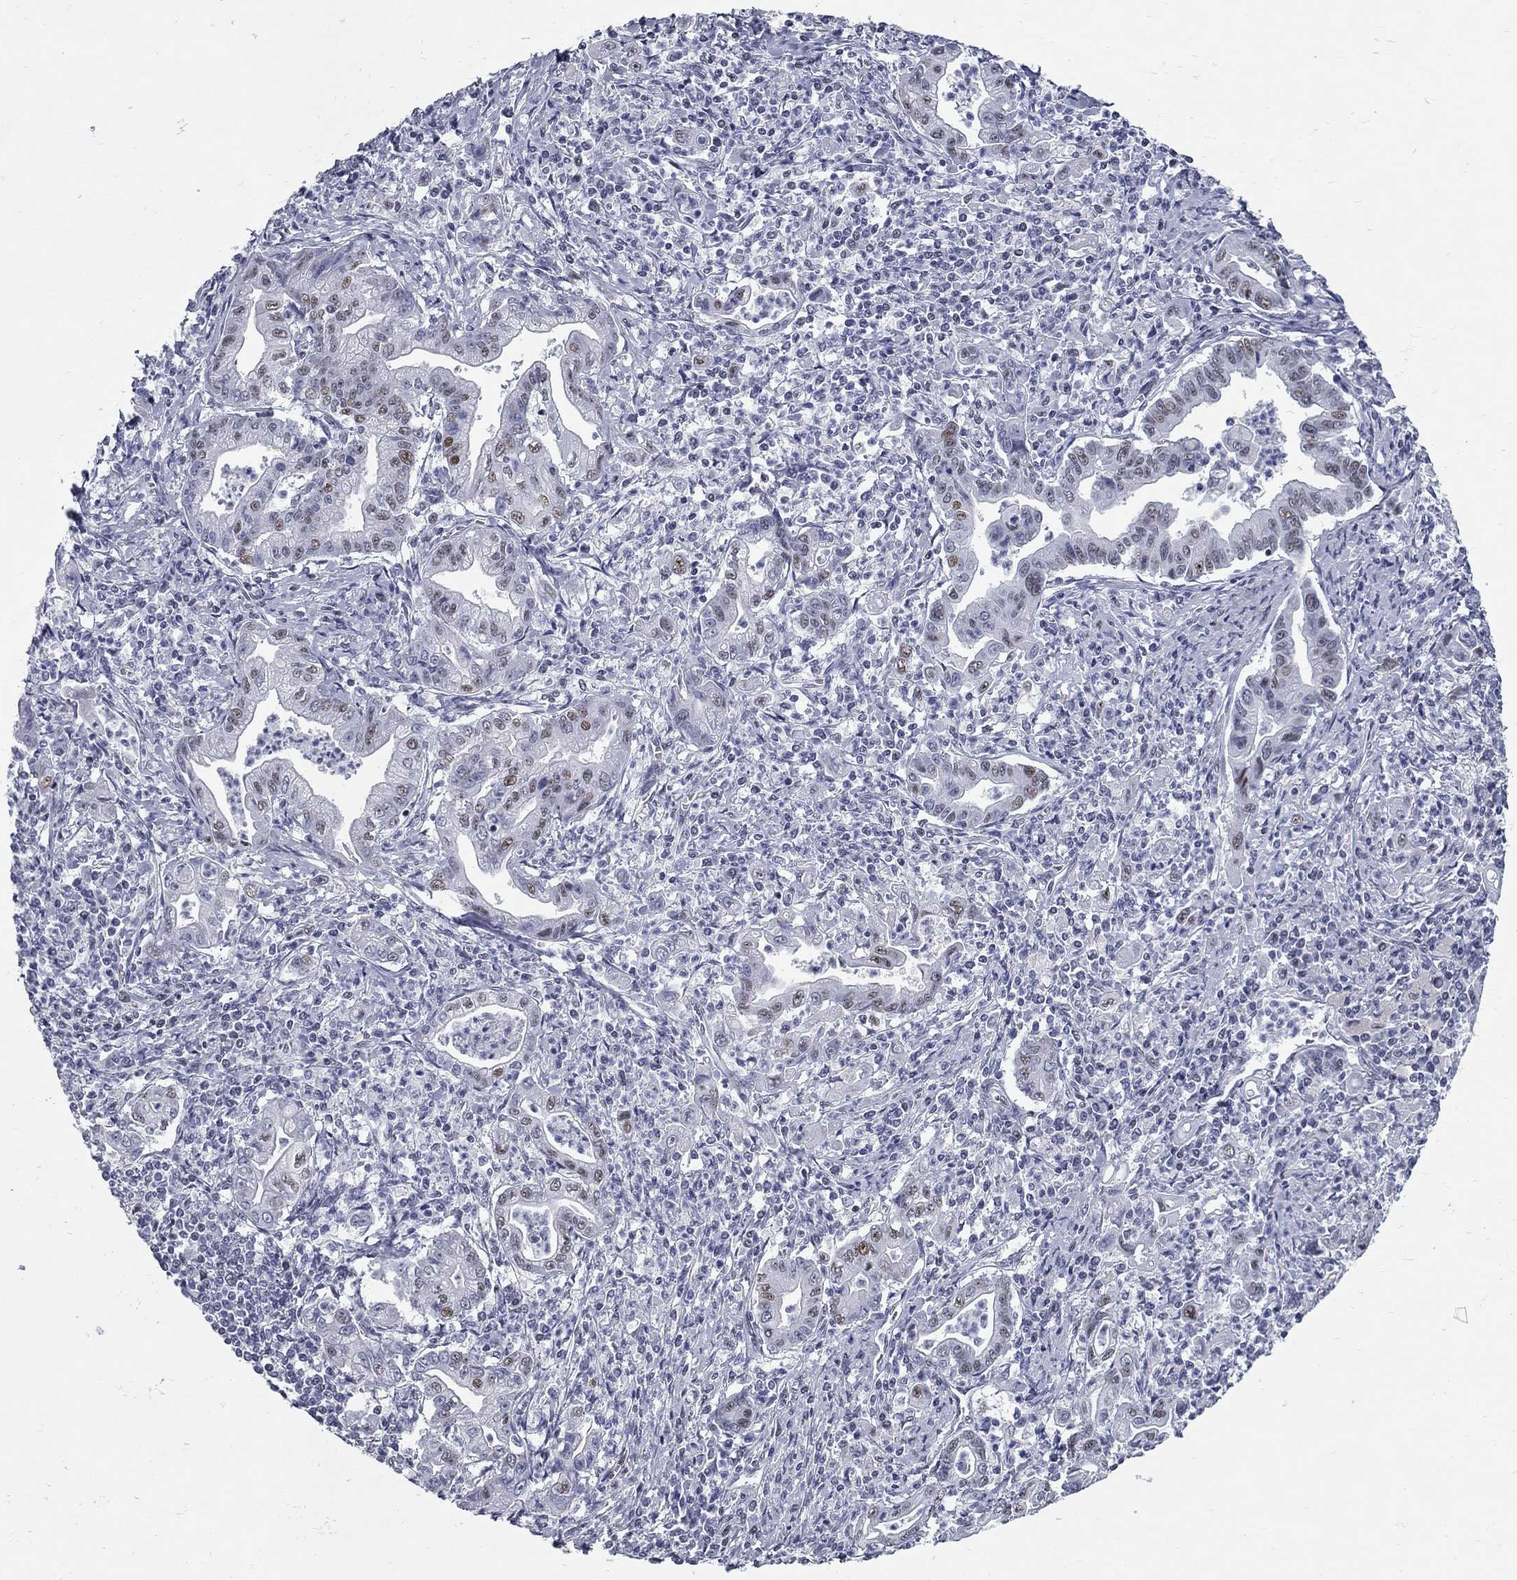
{"staining": {"intensity": "moderate", "quantity": "<25%", "location": "nuclear"}, "tissue": "stomach cancer", "cell_type": "Tumor cells", "image_type": "cancer", "snomed": [{"axis": "morphology", "description": "Adenocarcinoma, NOS"}, {"axis": "topography", "description": "Stomach, upper"}], "caption": "The immunohistochemical stain shows moderate nuclear staining in tumor cells of adenocarcinoma (stomach) tissue.", "gene": "ASF1B", "patient": {"sex": "female", "age": 79}}